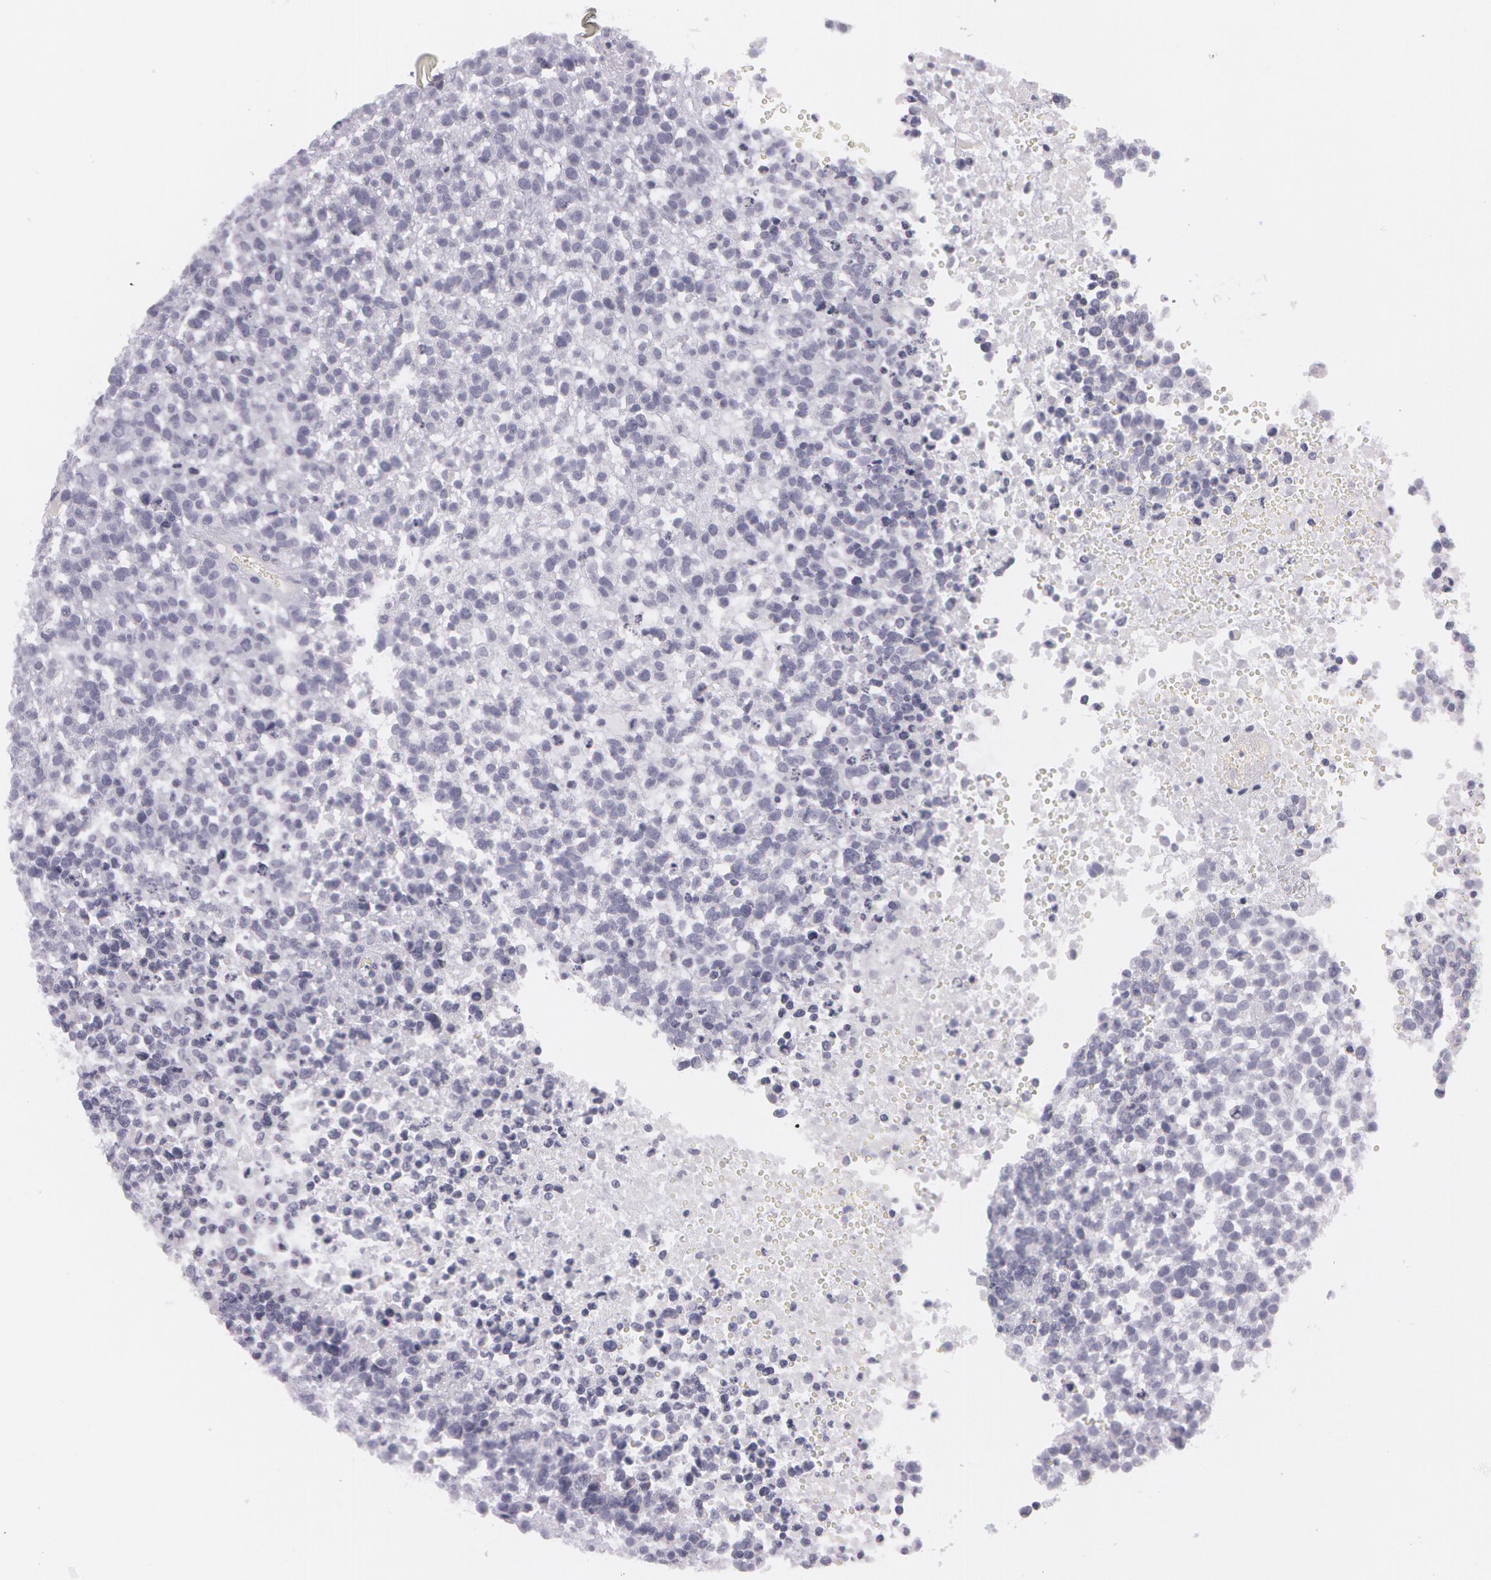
{"staining": {"intensity": "negative", "quantity": "none", "location": "none"}, "tissue": "glioma", "cell_type": "Tumor cells", "image_type": "cancer", "snomed": [{"axis": "morphology", "description": "Glioma, malignant, High grade"}, {"axis": "topography", "description": "Brain"}], "caption": "Human glioma stained for a protein using IHC demonstrates no positivity in tumor cells.", "gene": "IL1RN", "patient": {"sex": "male", "age": 66}}